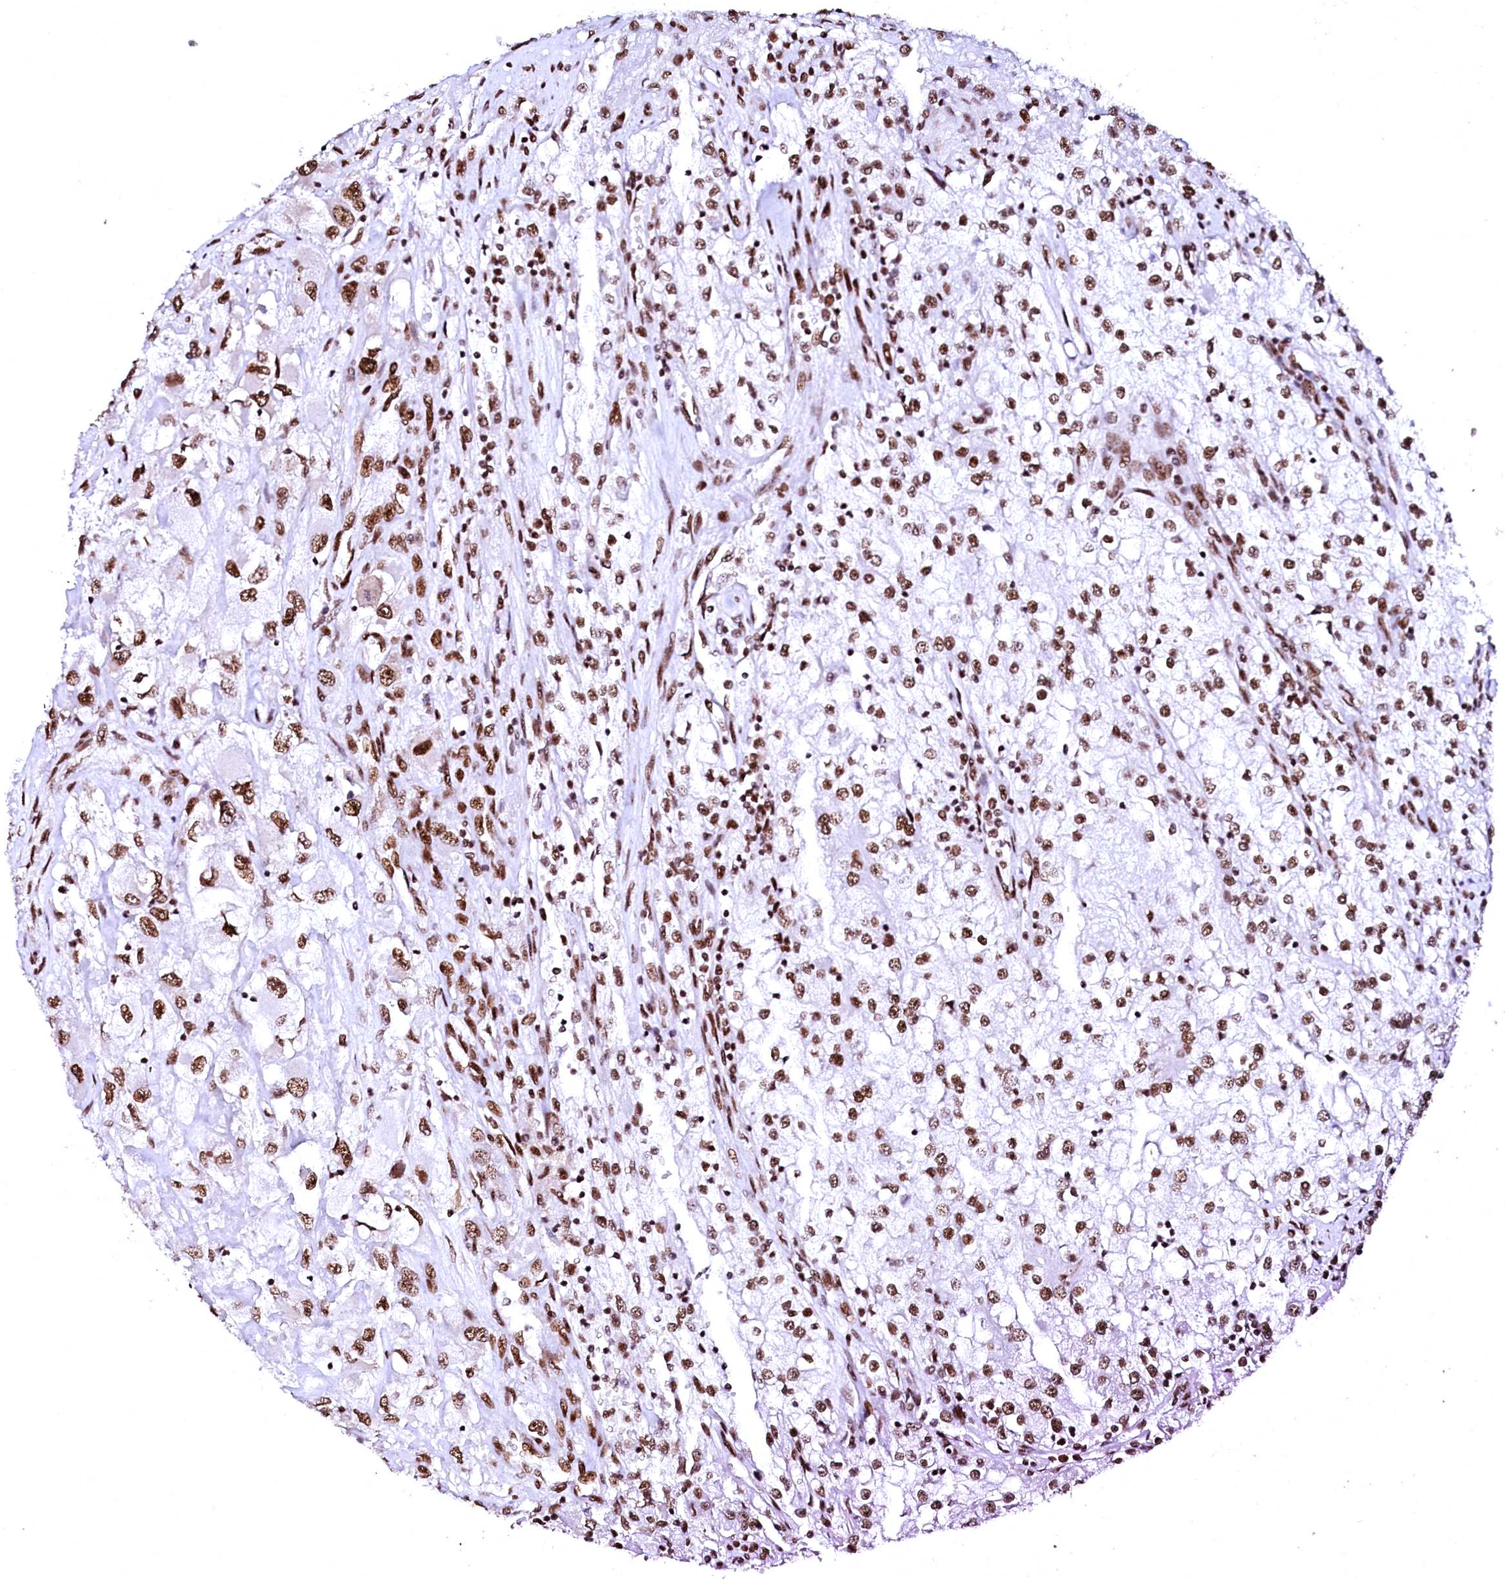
{"staining": {"intensity": "moderate", "quantity": ">75%", "location": "nuclear"}, "tissue": "renal cancer", "cell_type": "Tumor cells", "image_type": "cancer", "snomed": [{"axis": "morphology", "description": "Adenocarcinoma, NOS"}, {"axis": "topography", "description": "Kidney"}], "caption": "Renal adenocarcinoma stained with a brown dye displays moderate nuclear positive staining in about >75% of tumor cells.", "gene": "CPSF6", "patient": {"sex": "female", "age": 52}}